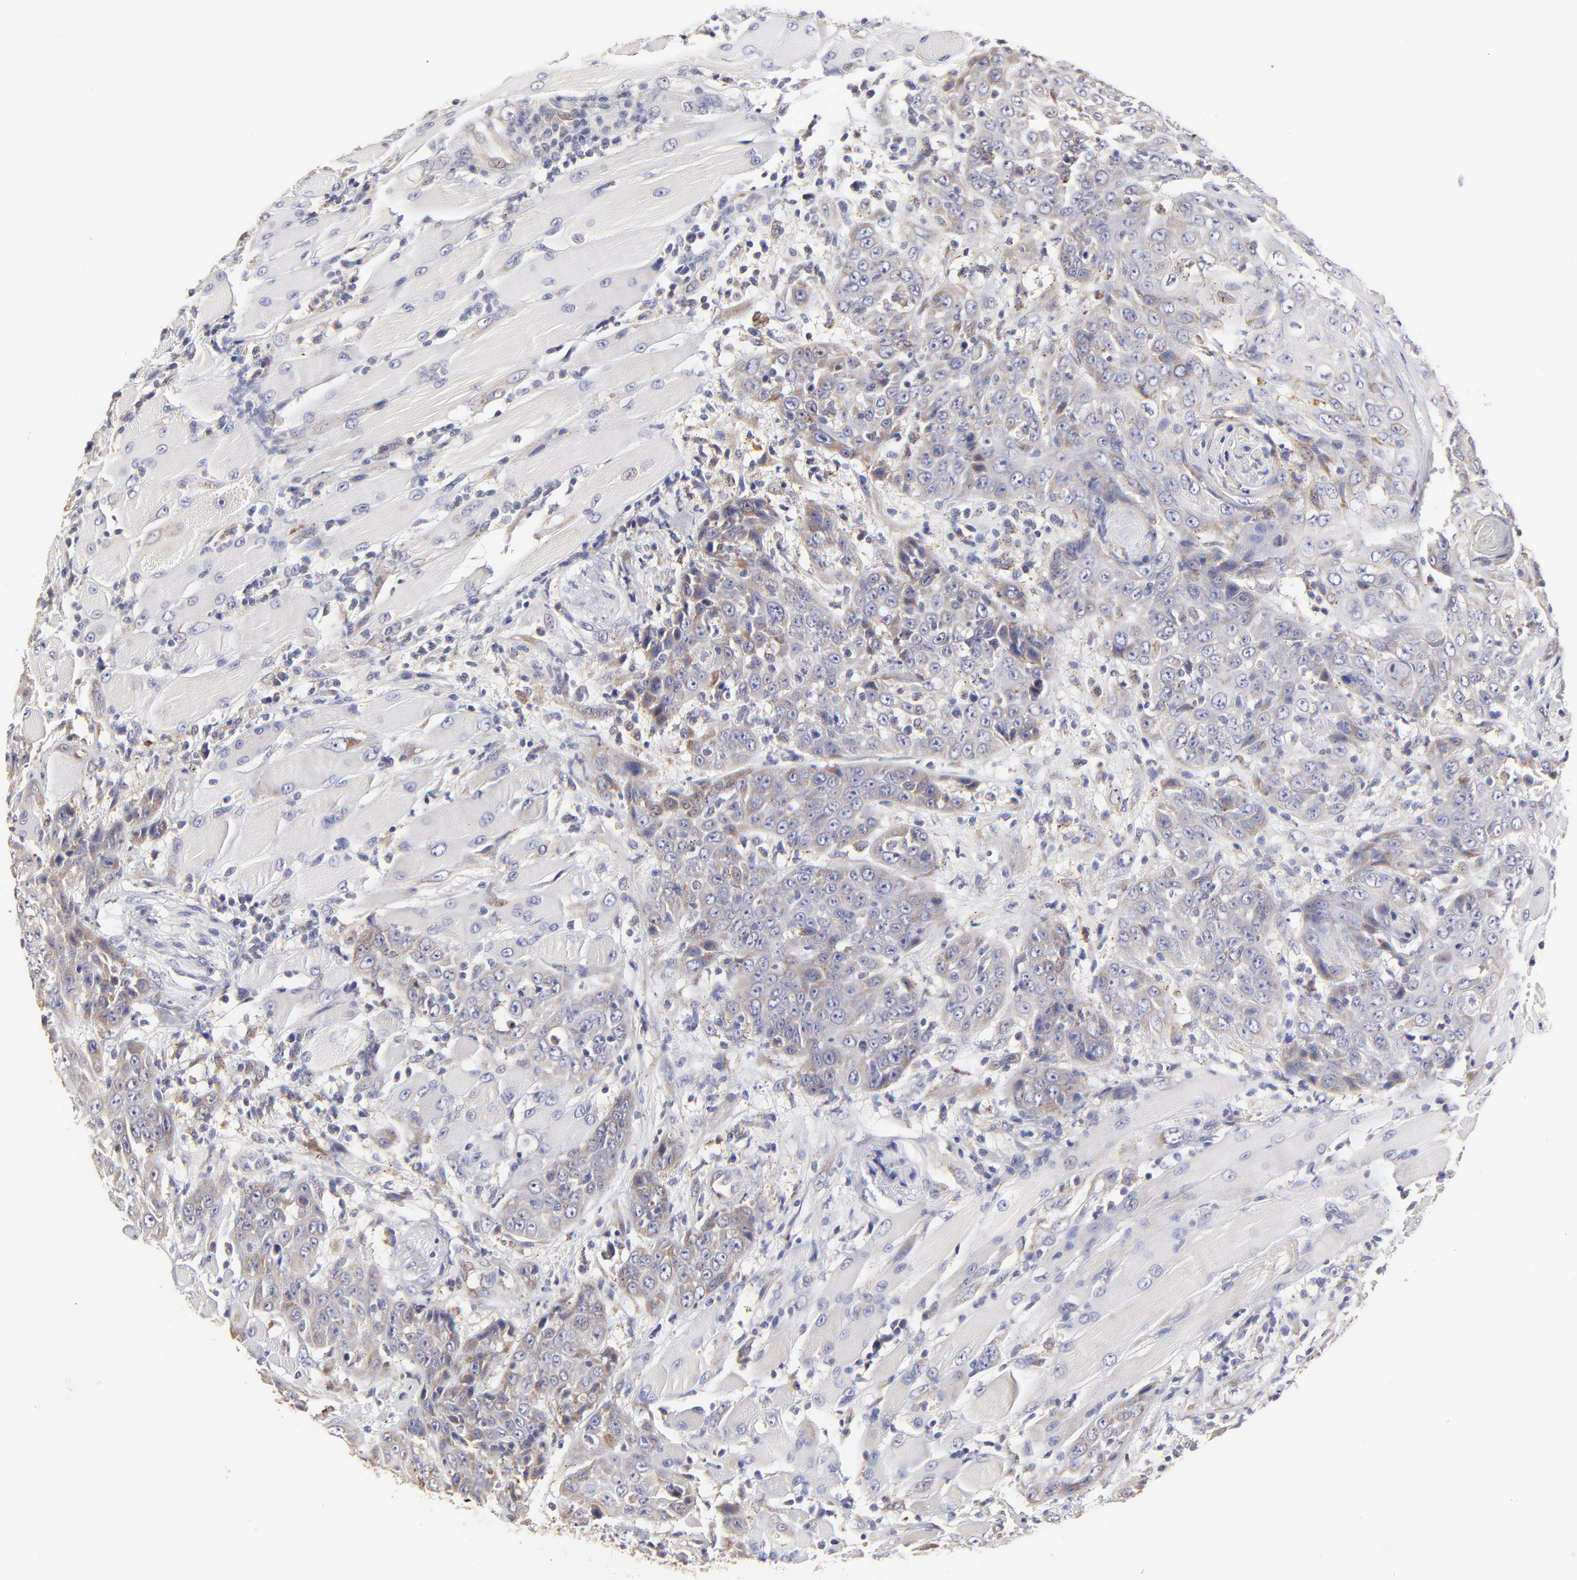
{"staining": {"intensity": "weak", "quantity": "25%-75%", "location": "cytoplasmic/membranous"}, "tissue": "head and neck cancer", "cell_type": "Tumor cells", "image_type": "cancer", "snomed": [{"axis": "morphology", "description": "Squamous cell carcinoma, NOS"}, {"axis": "topography", "description": "Head-Neck"}], "caption": "There is low levels of weak cytoplasmic/membranous positivity in tumor cells of squamous cell carcinoma (head and neck), as demonstrated by immunohistochemical staining (brown color).", "gene": "GCSAM", "patient": {"sex": "female", "age": 84}}